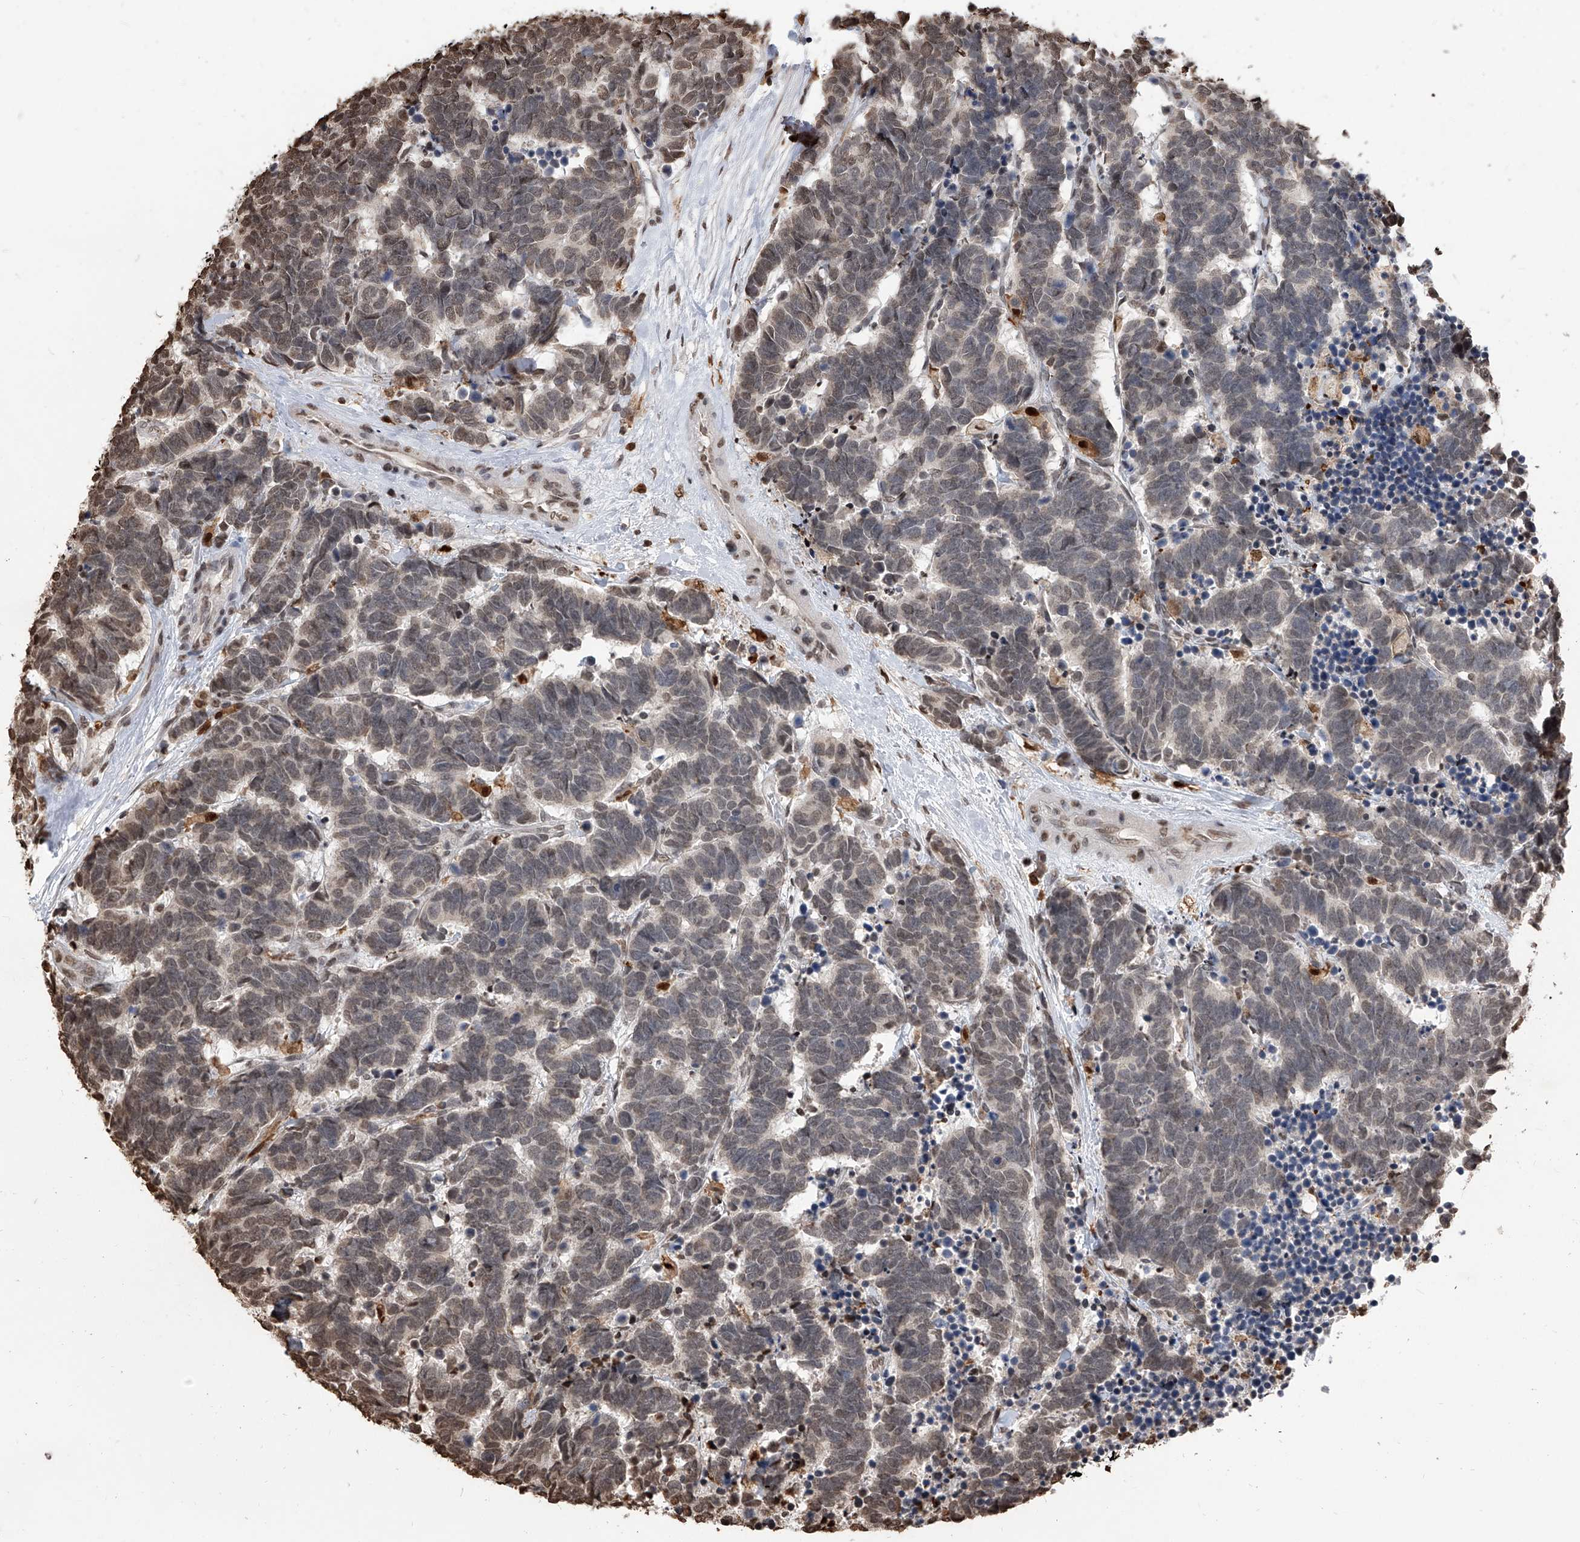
{"staining": {"intensity": "weak", "quantity": "25%-75%", "location": "nuclear"}, "tissue": "carcinoid", "cell_type": "Tumor cells", "image_type": "cancer", "snomed": [{"axis": "morphology", "description": "Carcinoma, NOS"}, {"axis": "morphology", "description": "Carcinoid, malignant, NOS"}, {"axis": "topography", "description": "Urinary bladder"}], "caption": "This is a photomicrograph of IHC staining of carcinoid, which shows weak staining in the nuclear of tumor cells.", "gene": "CFAP410", "patient": {"sex": "male", "age": 57}}